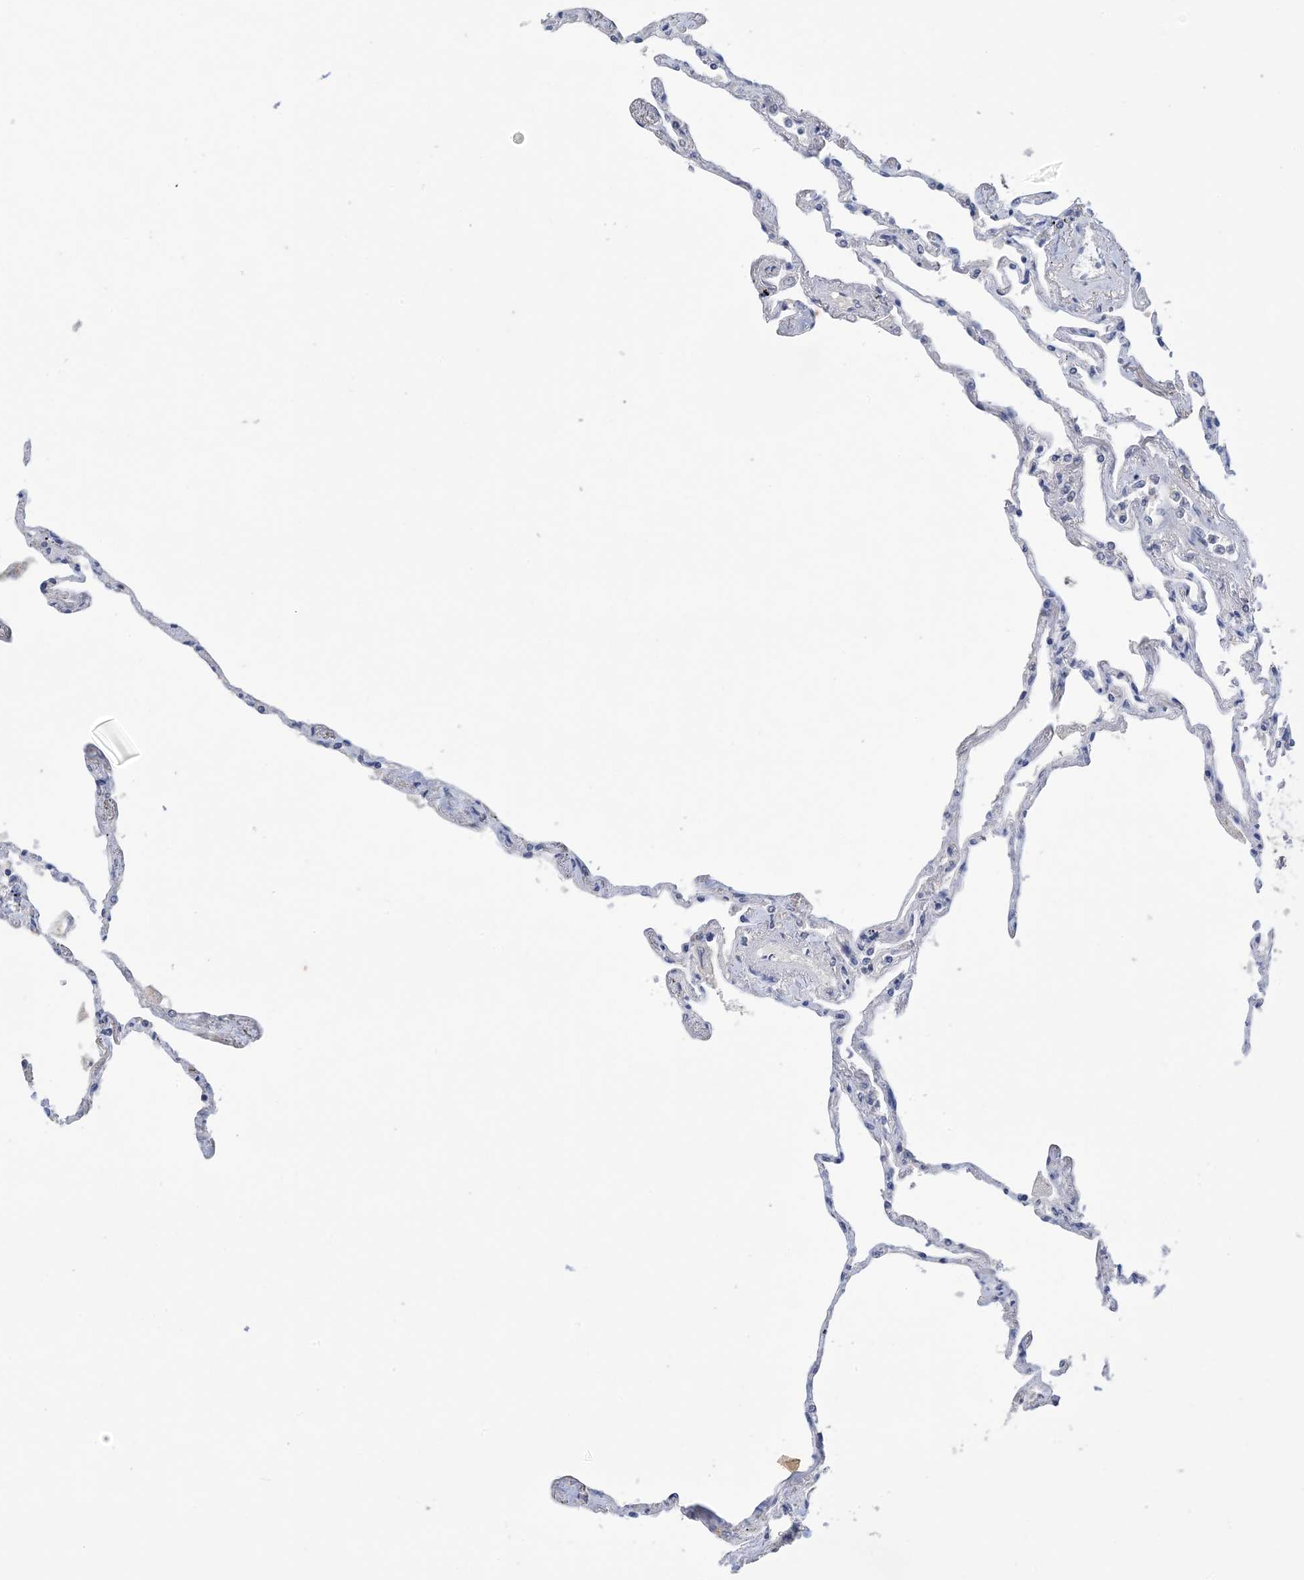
{"staining": {"intensity": "negative", "quantity": "none", "location": "none"}, "tissue": "lung", "cell_type": "Alveolar cells", "image_type": "normal", "snomed": [{"axis": "morphology", "description": "Normal tissue, NOS"}, {"axis": "topography", "description": "Lung"}], "caption": "An immunohistochemistry histopathology image of benign lung is shown. There is no staining in alveolar cells of lung. (DAB immunohistochemistry, high magnification).", "gene": "DSC3", "patient": {"sex": "female", "age": 67}}